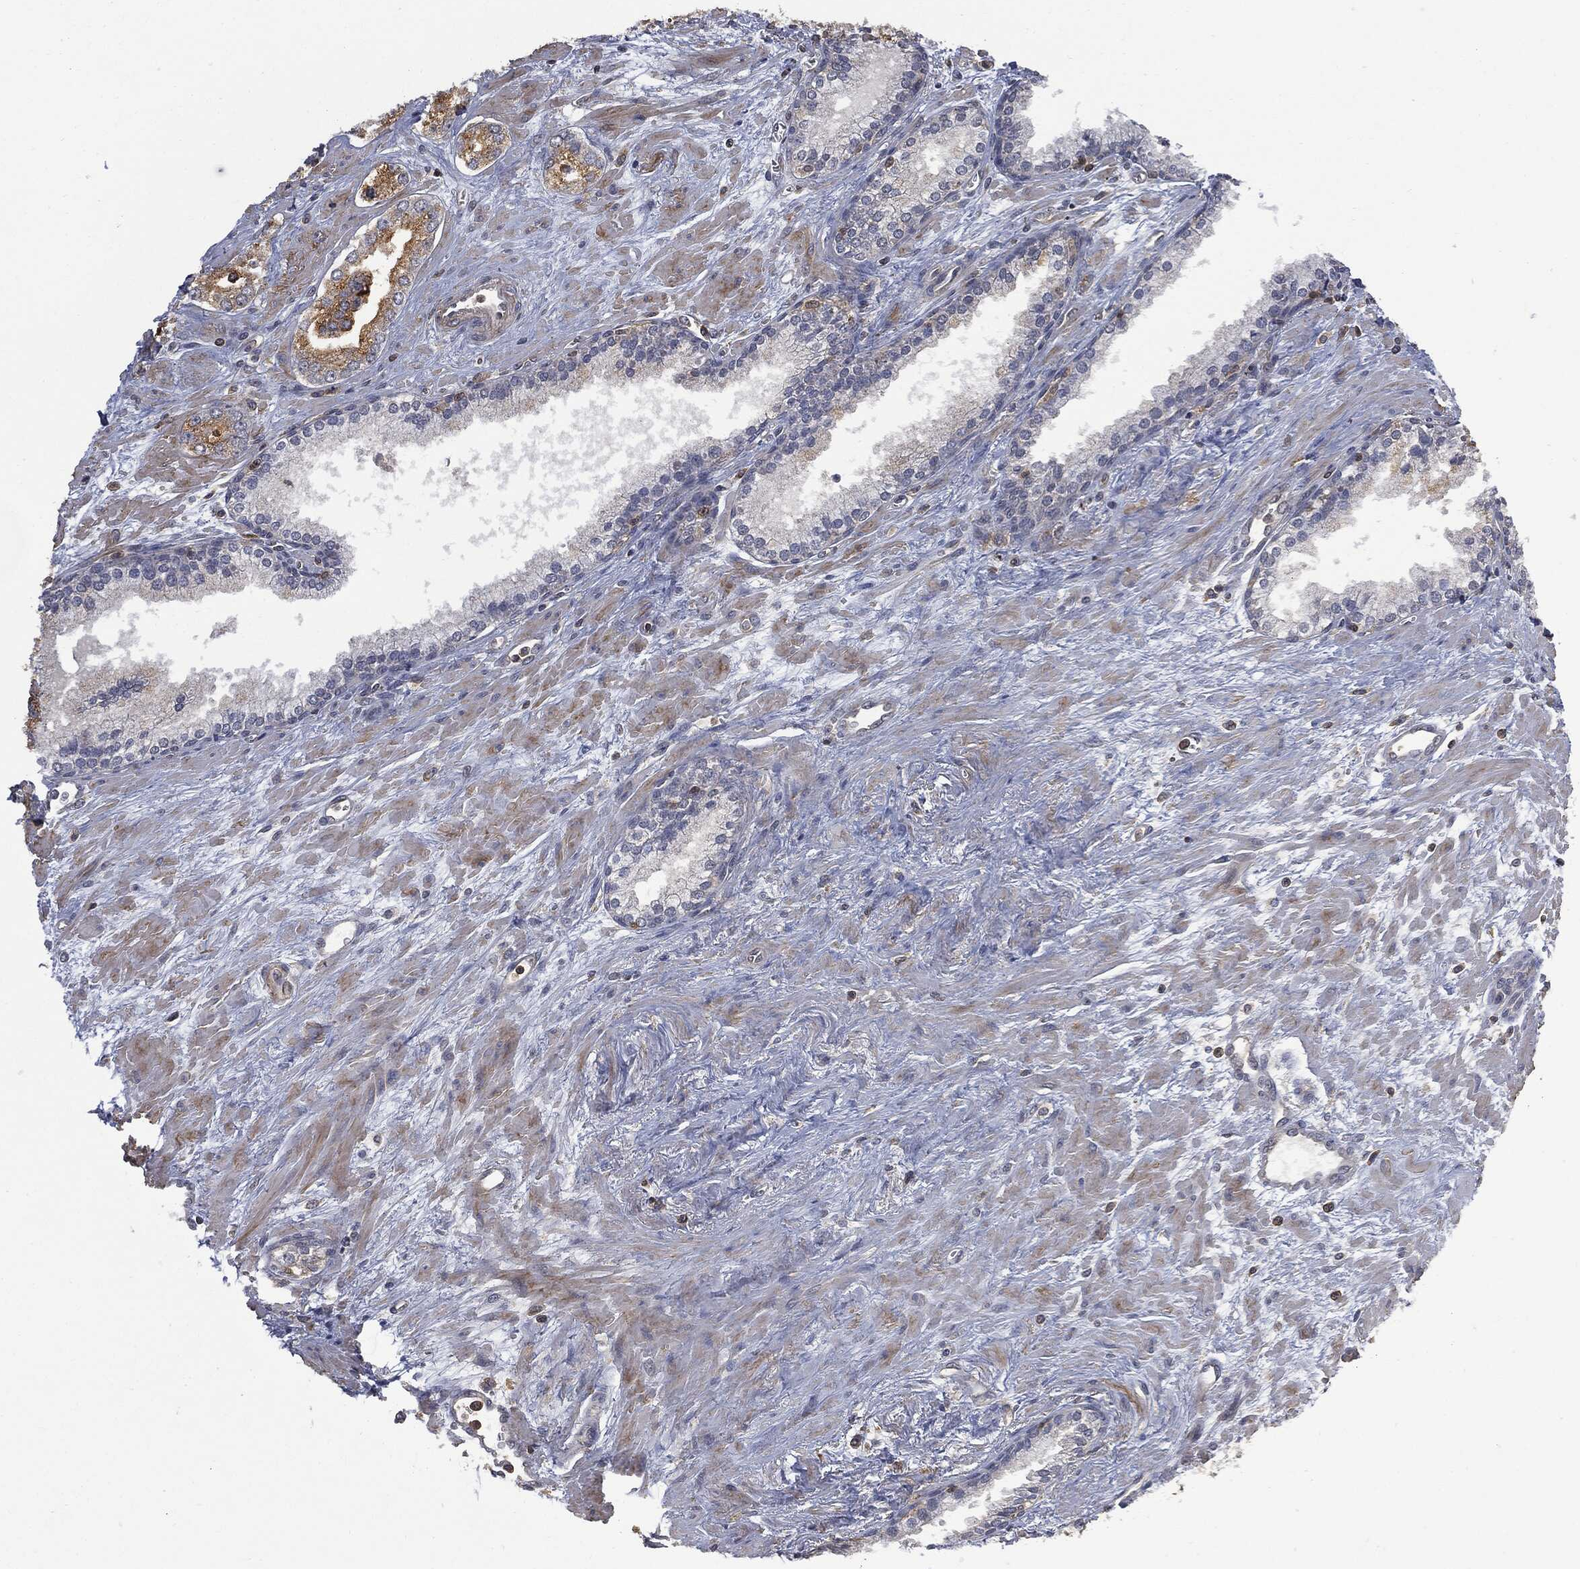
{"staining": {"intensity": "moderate", "quantity": "25%-75%", "location": "cytoplasmic/membranous"}, "tissue": "prostate cancer", "cell_type": "Tumor cells", "image_type": "cancer", "snomed": [{"axis": "morphology", "description": "Adenocarcinoma, Medium grade"}, {"axis": "topography", "description": "Prostate"}], "caption": "Human prostate cancer stained with a brown dye shows moderate cytoplasmic/membranous positive positivity in about 25%-75% of tumor cells.", "gene": "PSMB10", "patient": {"sex": "male", "age": 71}}